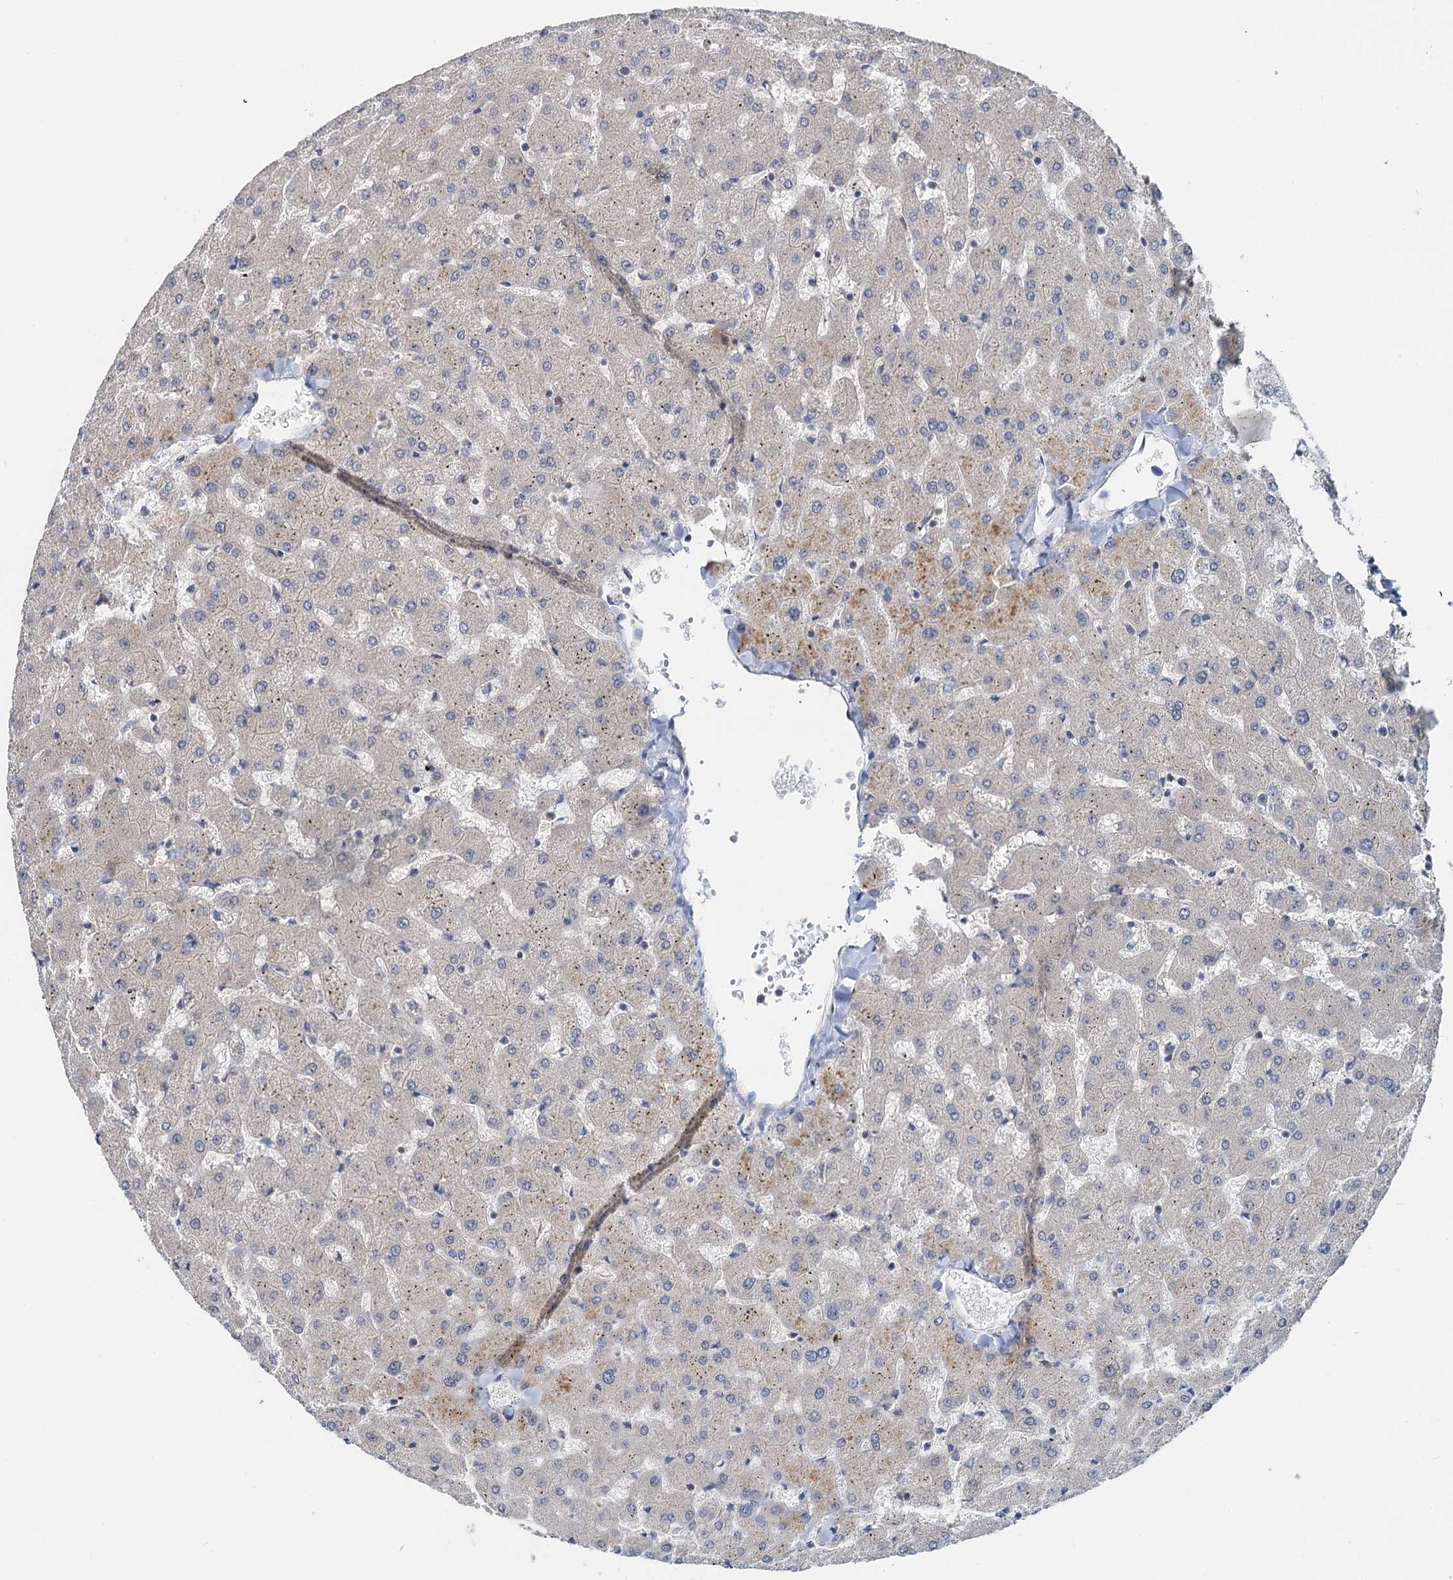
{"staining": {"intensity": "negative", "quantity": "none", "location": "none"}, "tissue": "liver", "cell_type": "Cholangiocytes", "image_type": "normal", "snomed": [{"axis": "morphology", "description": "Normal tissue, NOS"}, {"axis": "topography", "description": "Liver"}], "caption": "Benign liver was stained to show a protein in brown. There is no significant staining in cholangiocytes.", "gene": "ANKRD26", "patient": {"sex": "female", "age": 63}}